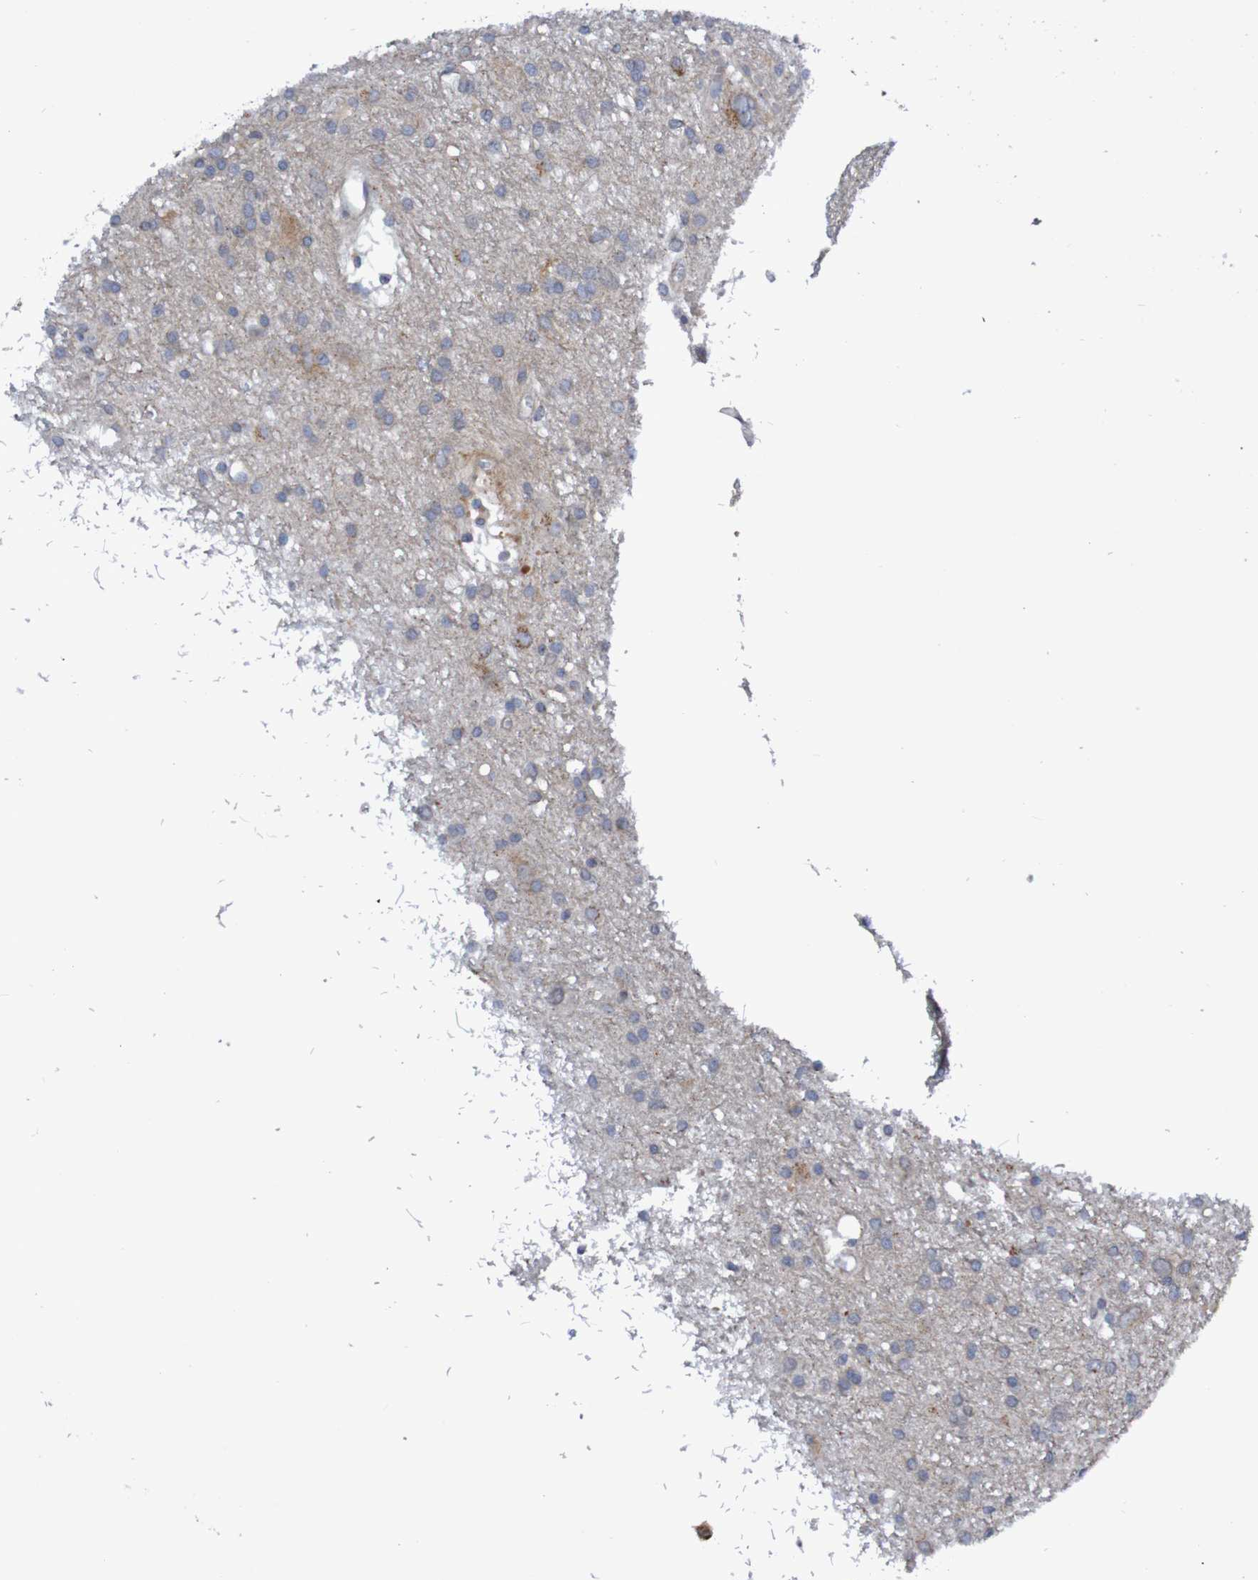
{"staining": {"intensity": "moderate", "quantity": "25%-75%", "location": "cytoplasmic/membranous"}, "tissue": "glioma", "cell_type": "Tumor cells", "image_type": "cancer", "snomed": [{"axis": "morphology", "description": "Glioma, malignant, High grade"}, {"axis": "topography", "description": "Brain"}], "caption": "Immunohistochemical staining of human glioma reveals moderate cytoplasmic/membranous protein expression in approximately 25%-75% of tumor cells.", "gene": "LMBRD2", "patient": {"sex": "female", "age": 59}}